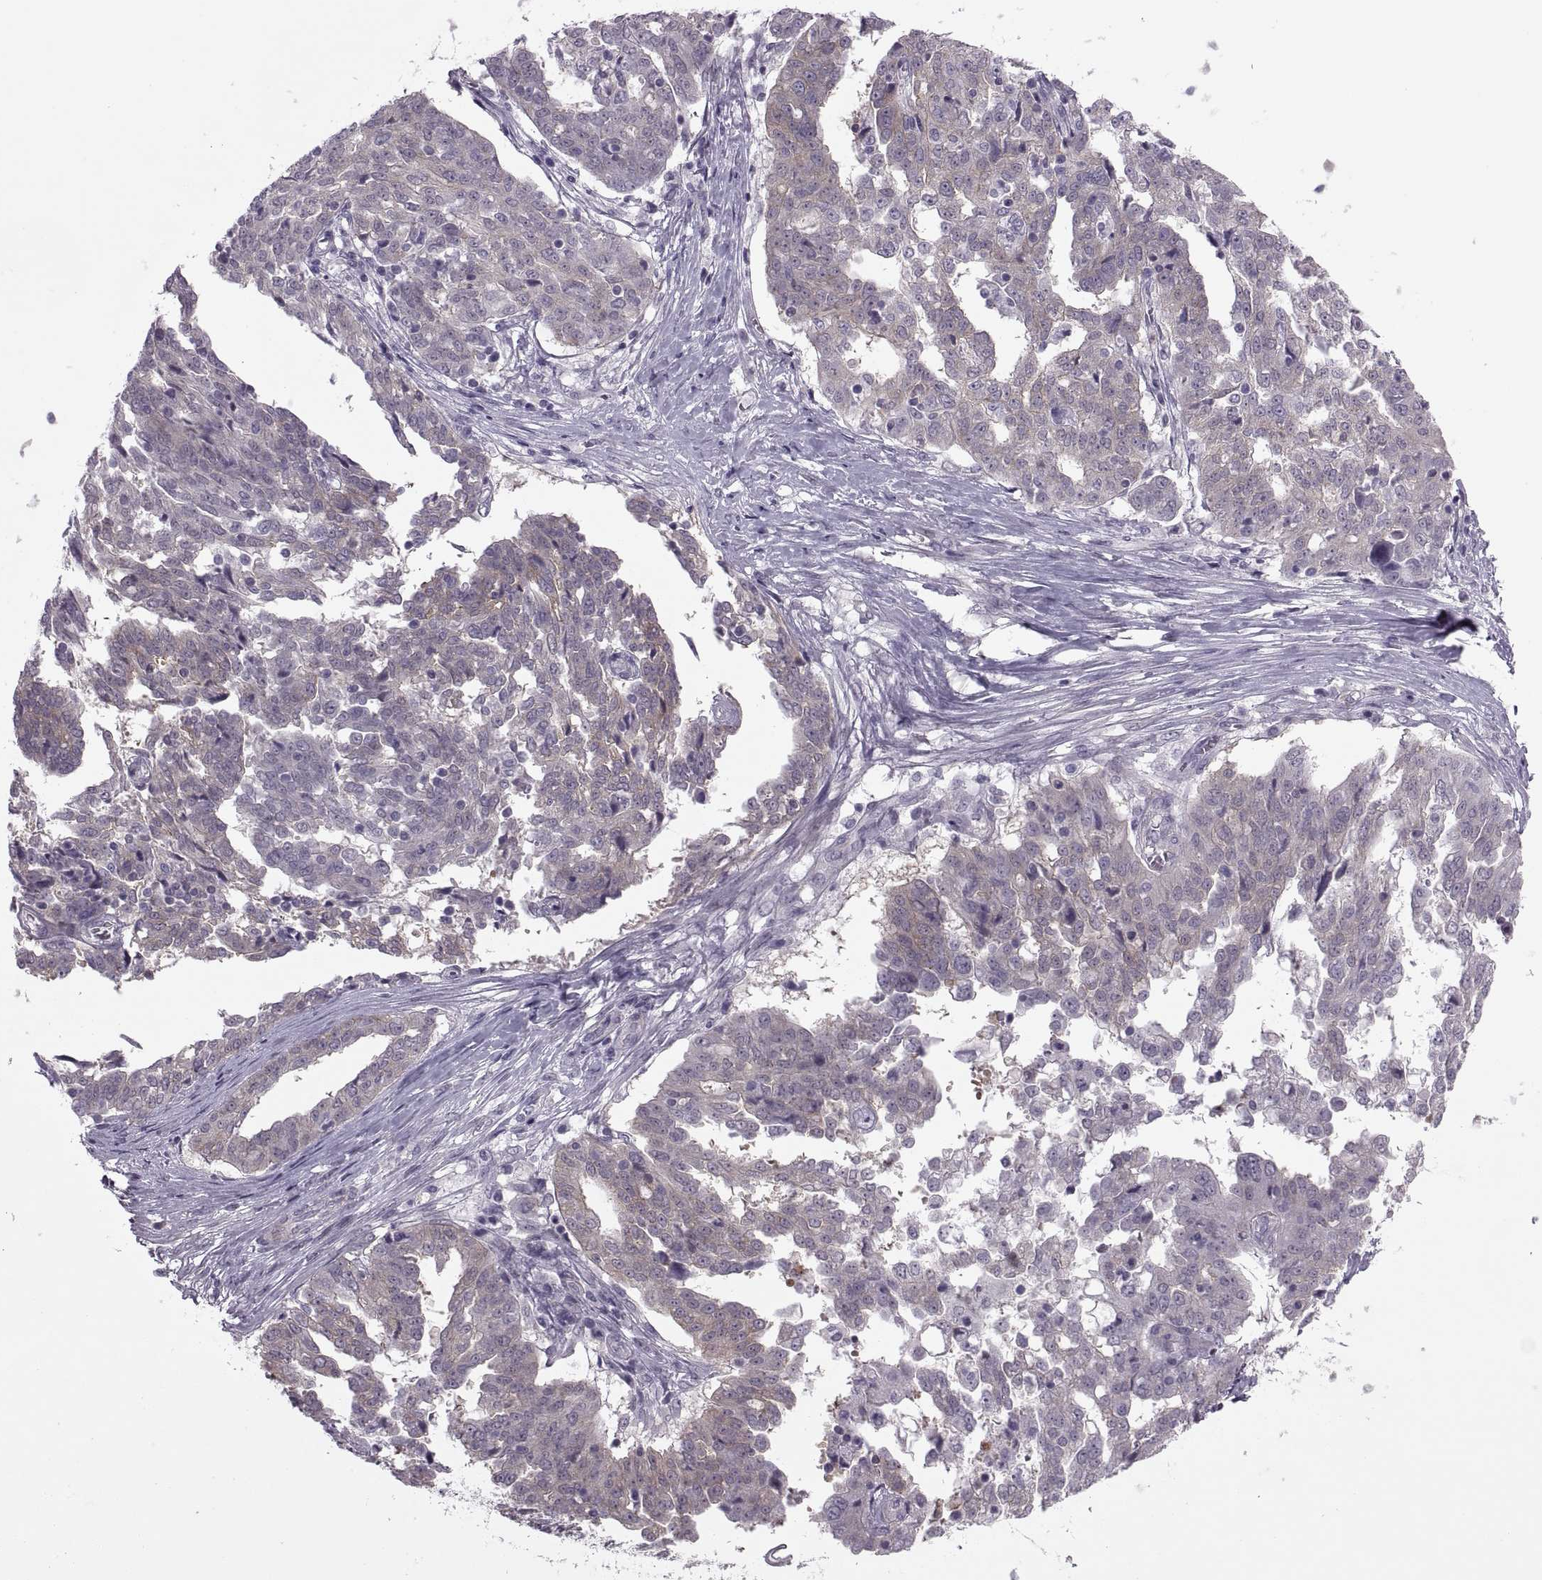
{"staining": {"intensity": "weak", "quantity": "25%-75%", "location": "cytoplasmic/membranous"}, "tissue": "ovarian cancer", "cell_type": "Tumor cells", "image_type": "cancer", "snomed": [{"axis": "morphology", "description": "Cystadenocarcinoma, serous, NOS"}, {"axis": "topography", "description": "Ovary"}], "caption": "Brown immunohistochemical staining in serous cystadenocarcinoma (ovarian) demonstrates weak cytoplasmic/membranous positivity in about 25%-75% of tumor cells.", "gene": "ODF3", "patient": {"sex": "female", "age": 67}}